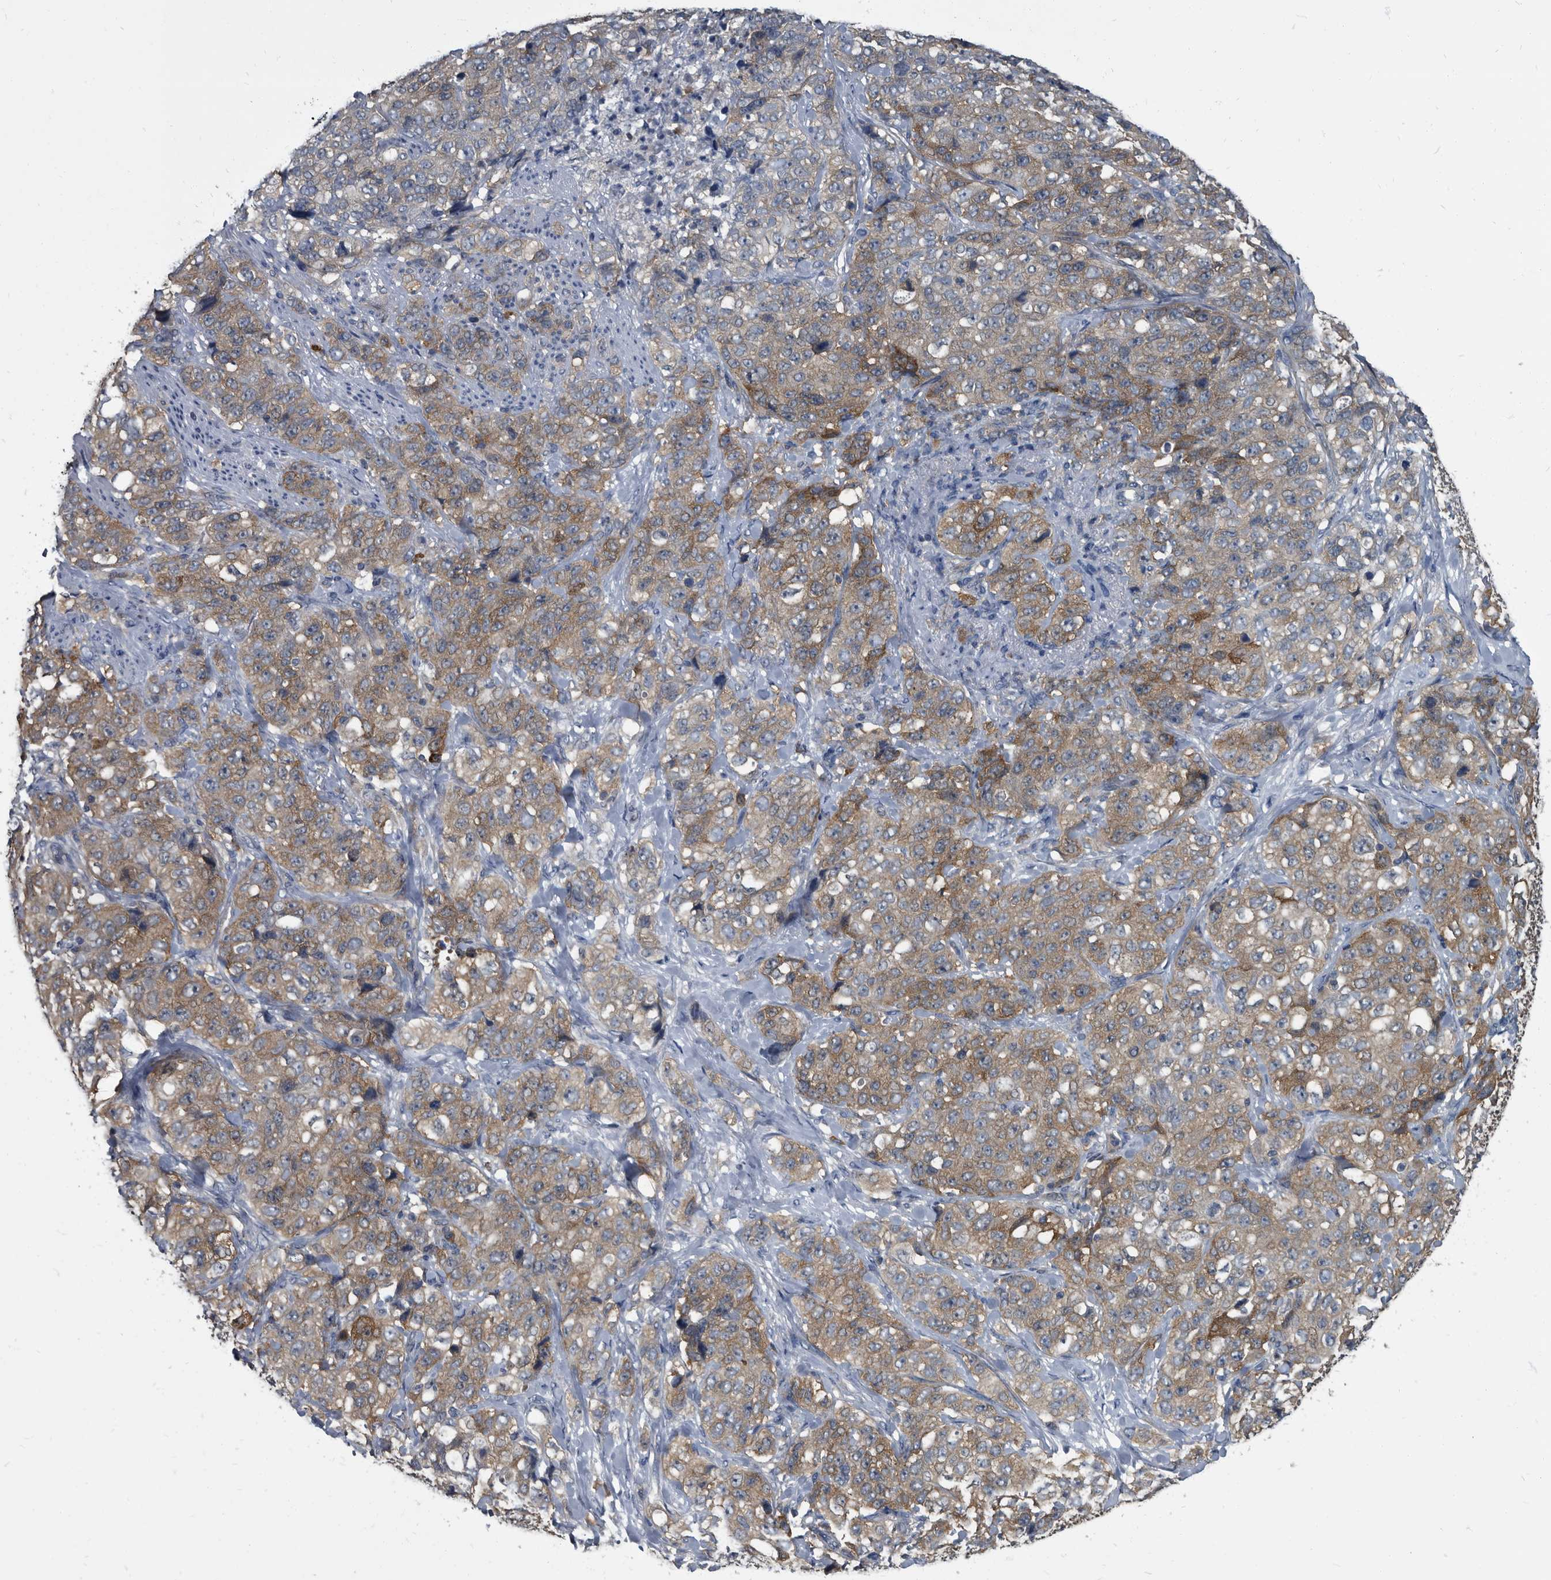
{"staining": {"intensity": "weak", "quantity": "25%-75%", "location": "cytoplasmic/membranous"}, "tissue": "stomach cancer", "cell_type": "Tumor cells", "image_type": "cancer", "snomed": [{"axis": "morphology", "description": "Adenocarcinoma, NOS"}, {"axis": "topography", "description": "Stomach"}], "caption": "A brown stain highlights weak cytoplasmic/membranous positivity of a protein in human stomach cancer (adenocarcinoma) tumor cells.", "gene": "CDV3", "patient": {"sex": "male", "age": 48}}